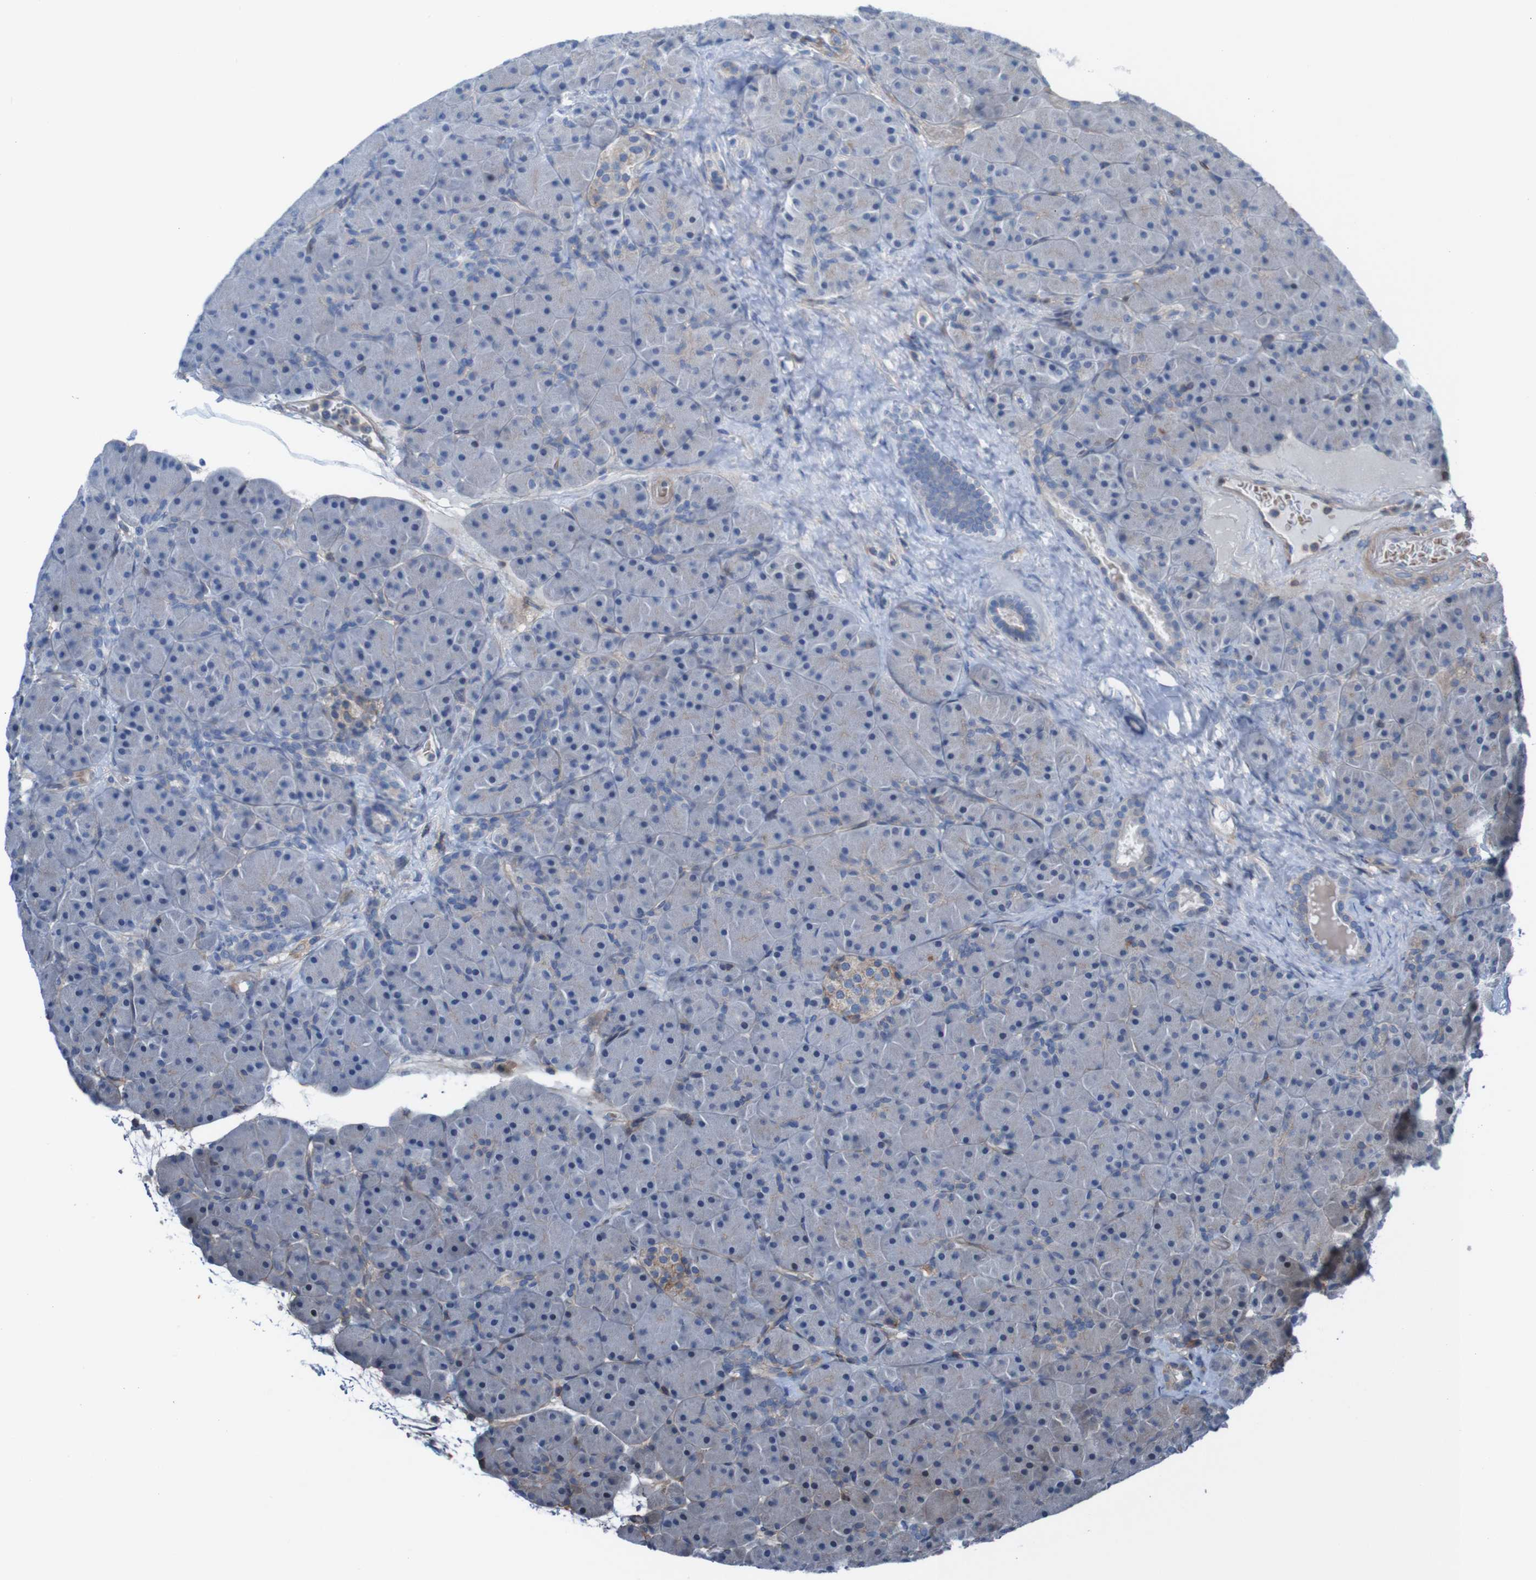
{"staining": {"intensity": "negative", "quantity": "none", "location": "none"}, "tissue": "pancreas", "cell_type": "Exocrine glandular cells", "image_type": "normal", "snomed": [{"axis": "morphology", "description": "Normal tissue, NOS"}, {"axis": "topography", "description": "Pancreas"}], "caption": "Immunohistochemistry (IHC) of normal human pancreas exhibits no positivity in exocrine glandular cells.", "gene": "PDGFB", "patient": {"sex": "male", "age": 66}}